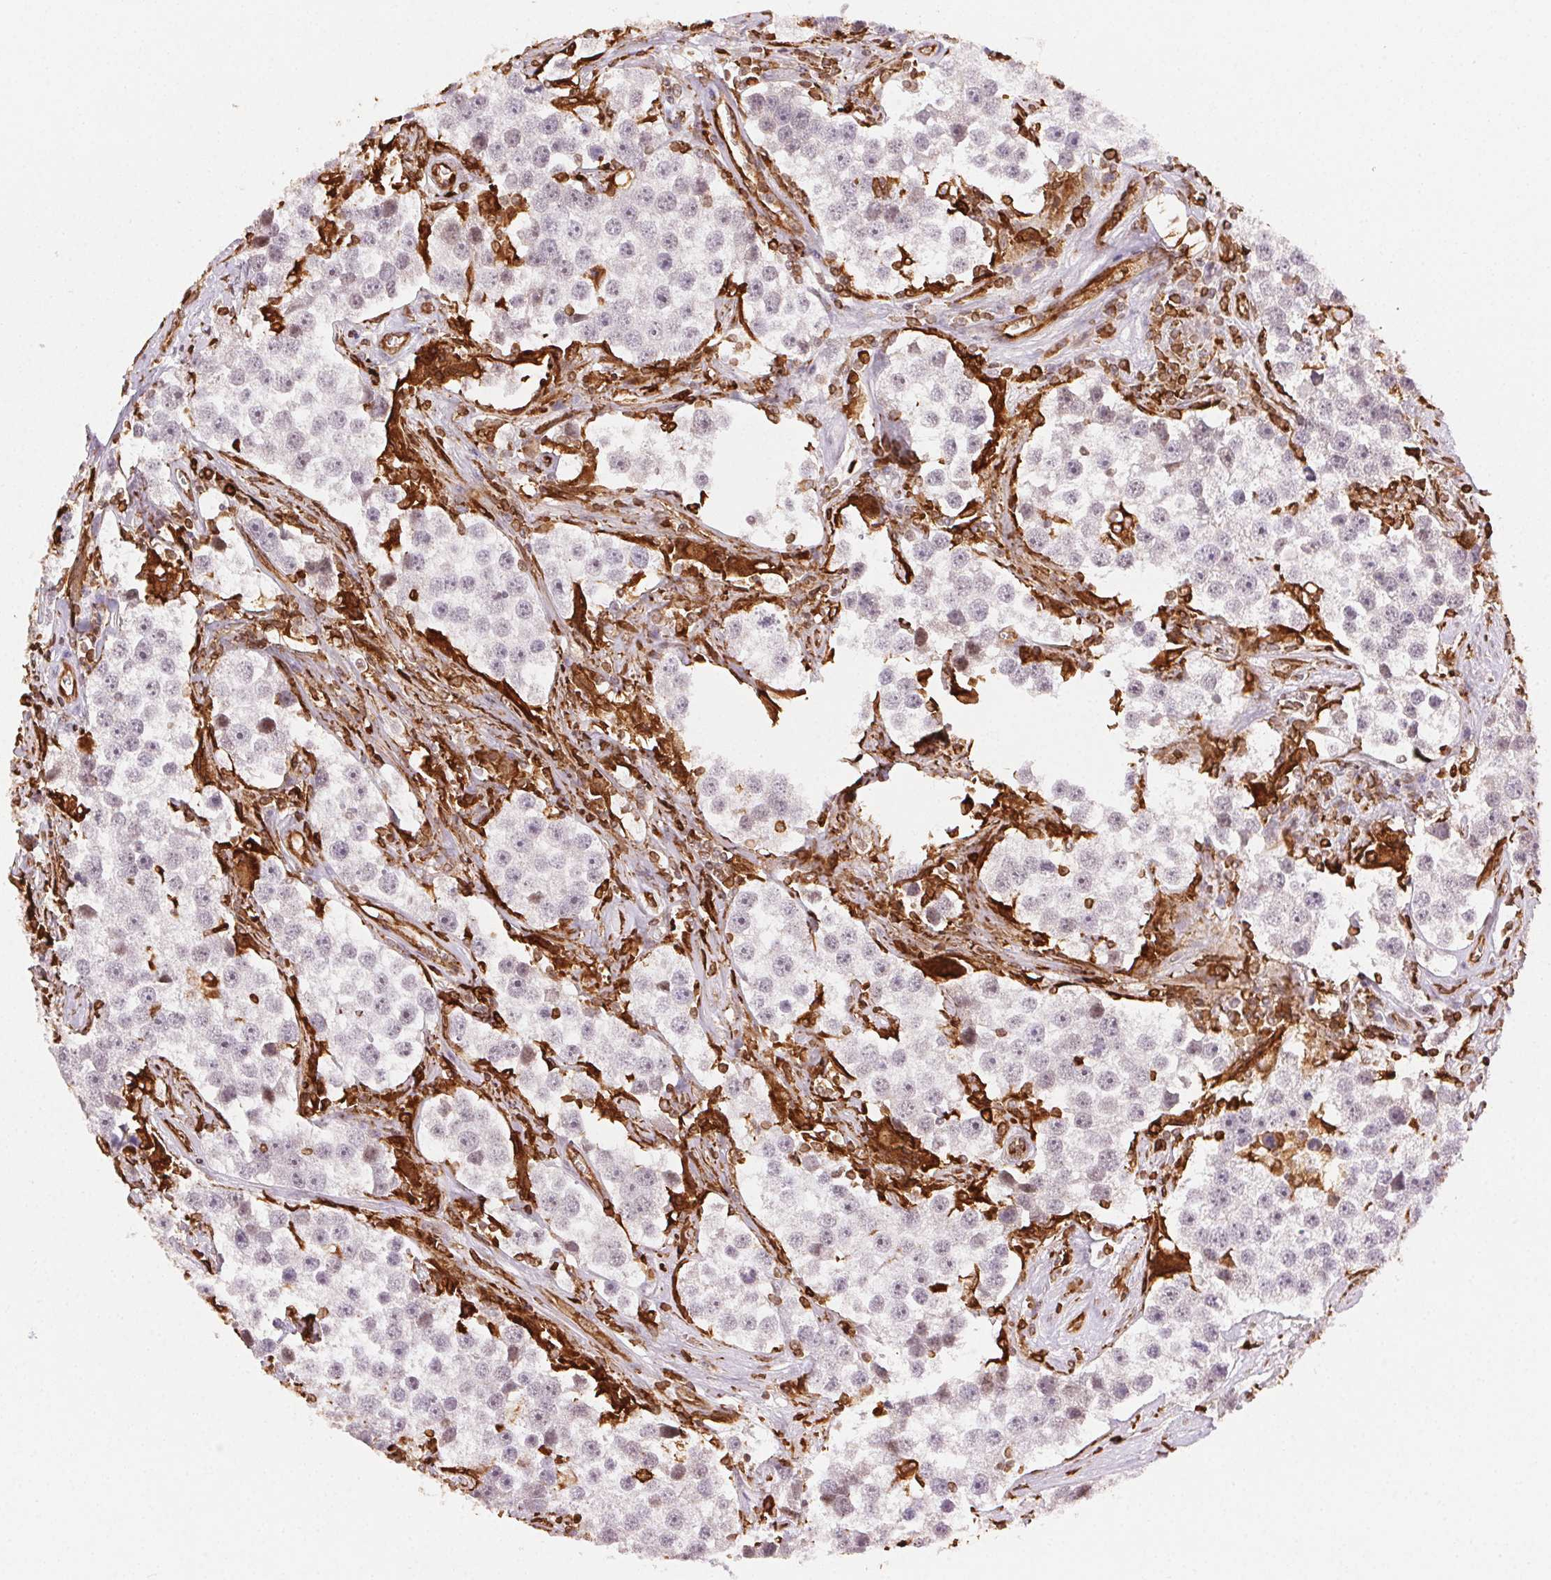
{"staining": {"intensity": "weak", "quantity": "<25%", "location": "nuclear"}, "tissue": "testis cancer", "cell_type": "Tumor cells", "image_type": "cancer", "snomed": [{"axis": "morphology", "description": "Seminoma, NOS"}, {"axis": "topography", "description": "Testis"}], "caption": "Human seminoma (testis) stained for a protein using immunohistochemistry (IHC) reveals no expression in tumor cells.", "gene": "RNASET2", "patient": {"sex": "male", "age": 49}}